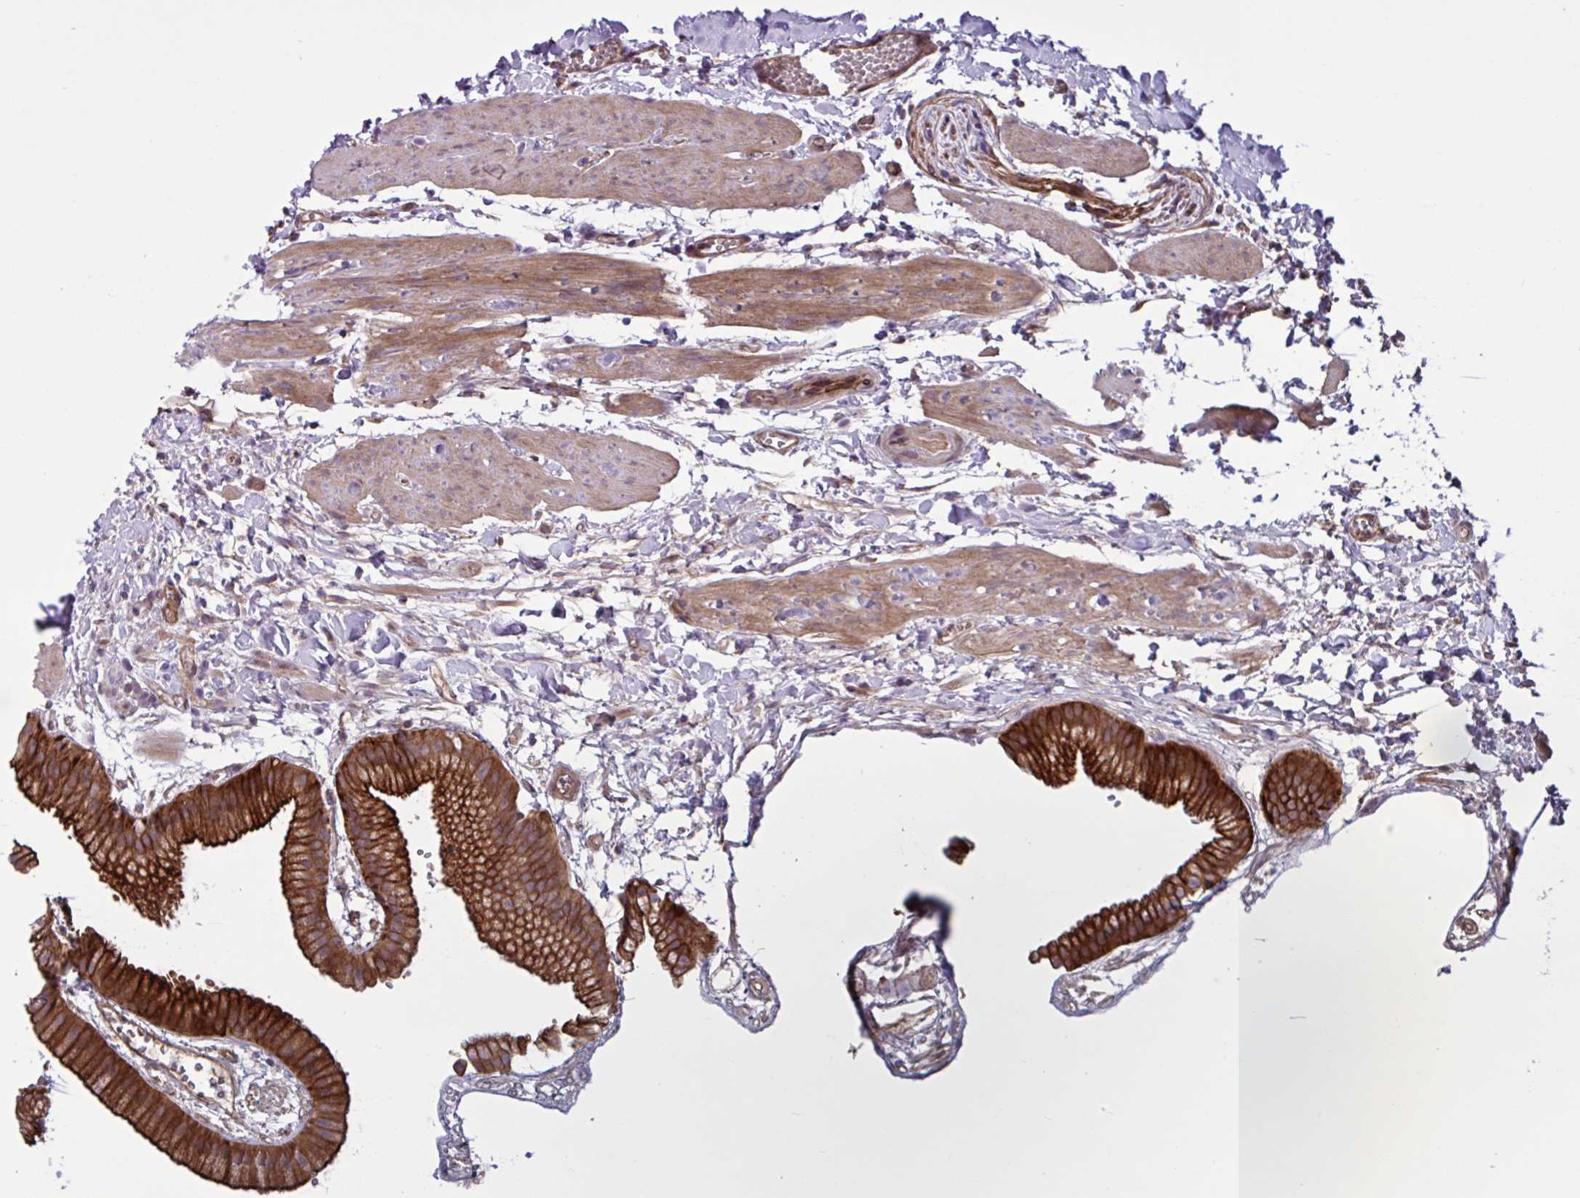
{"staining": {"intensity": "strong", "quantity": ">75%", "location": "cytoplasmic/membranous"}, "tissue": "gallbladder", "cell_type": "Glandular cells", "image_type": "normal", "snomed": [{"axis": "morphology", "description": "Normal tissue, NOS"}, {"axis": "topography", "description": "Gallbladder"}], "caption": "A brown stain shows strong cytoplasmic/membranous positivity of a protein in glandular cells of unremarkable gallbladder. The protein is stained brown, and the nuclei are stained in blue (DAB (3,3'-diaminobenzidine) IHC with brightfield microscopy, high magnification).", "gene": "GLTP", "patient": {"sex": "female", "age": 63}}